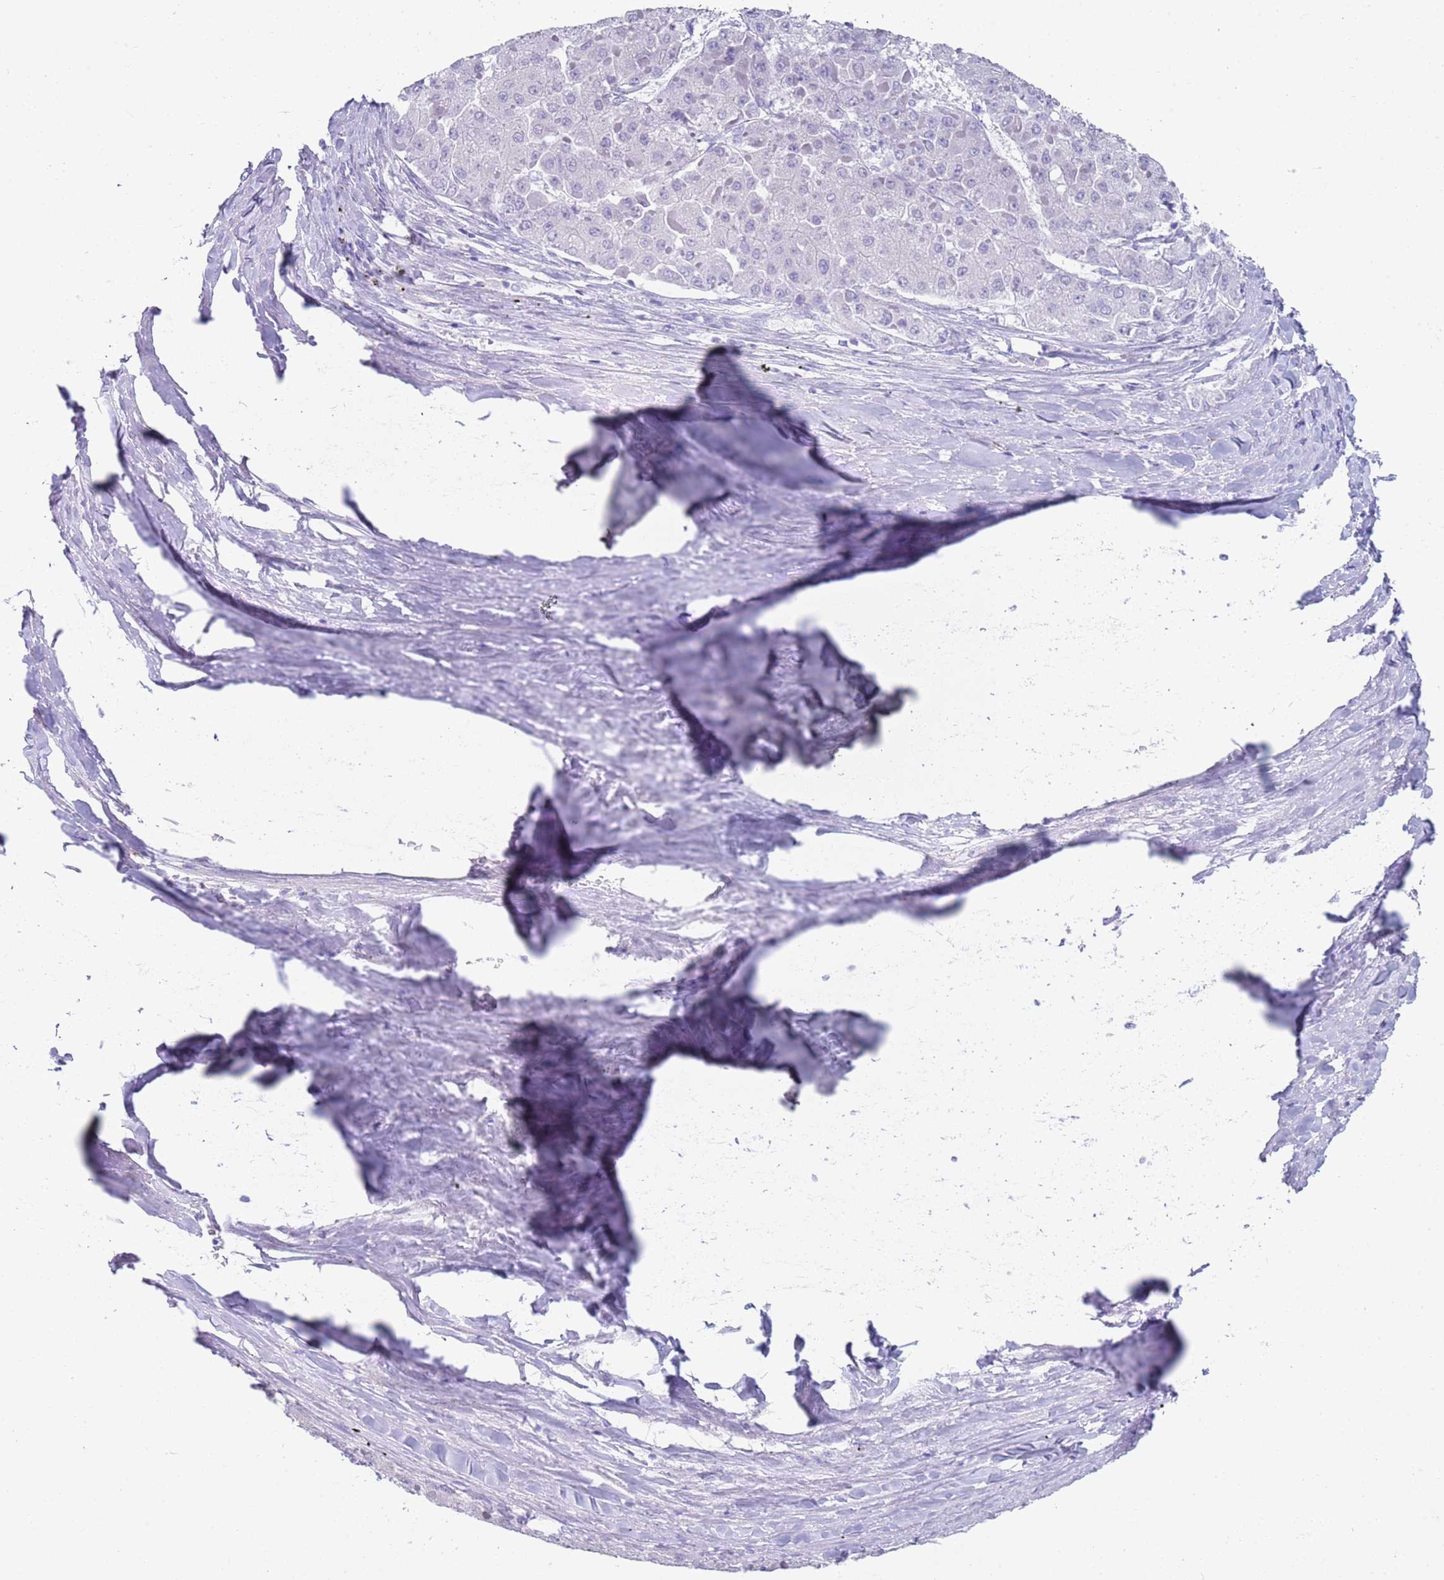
{"staining": {"intensity": "negative", "quantity": "none", "location": "none"}, "tissue": "liver cancer", "cell_type": "Tumor cells", "image_type": "cancer", "snomed": [{"axis": "morphology", "description": "Carcinoma, Hepatocellular, NOS"}, {"axis": "topography", "description": "Liver"}], "caption": "A photomicrograph of liver cancer (hepatocellular carcinoma) stained for a protein reveals no brown staining in tumor cells.", "gene": "CPXM2", "patient": {"sex": "female", "age": 73}}